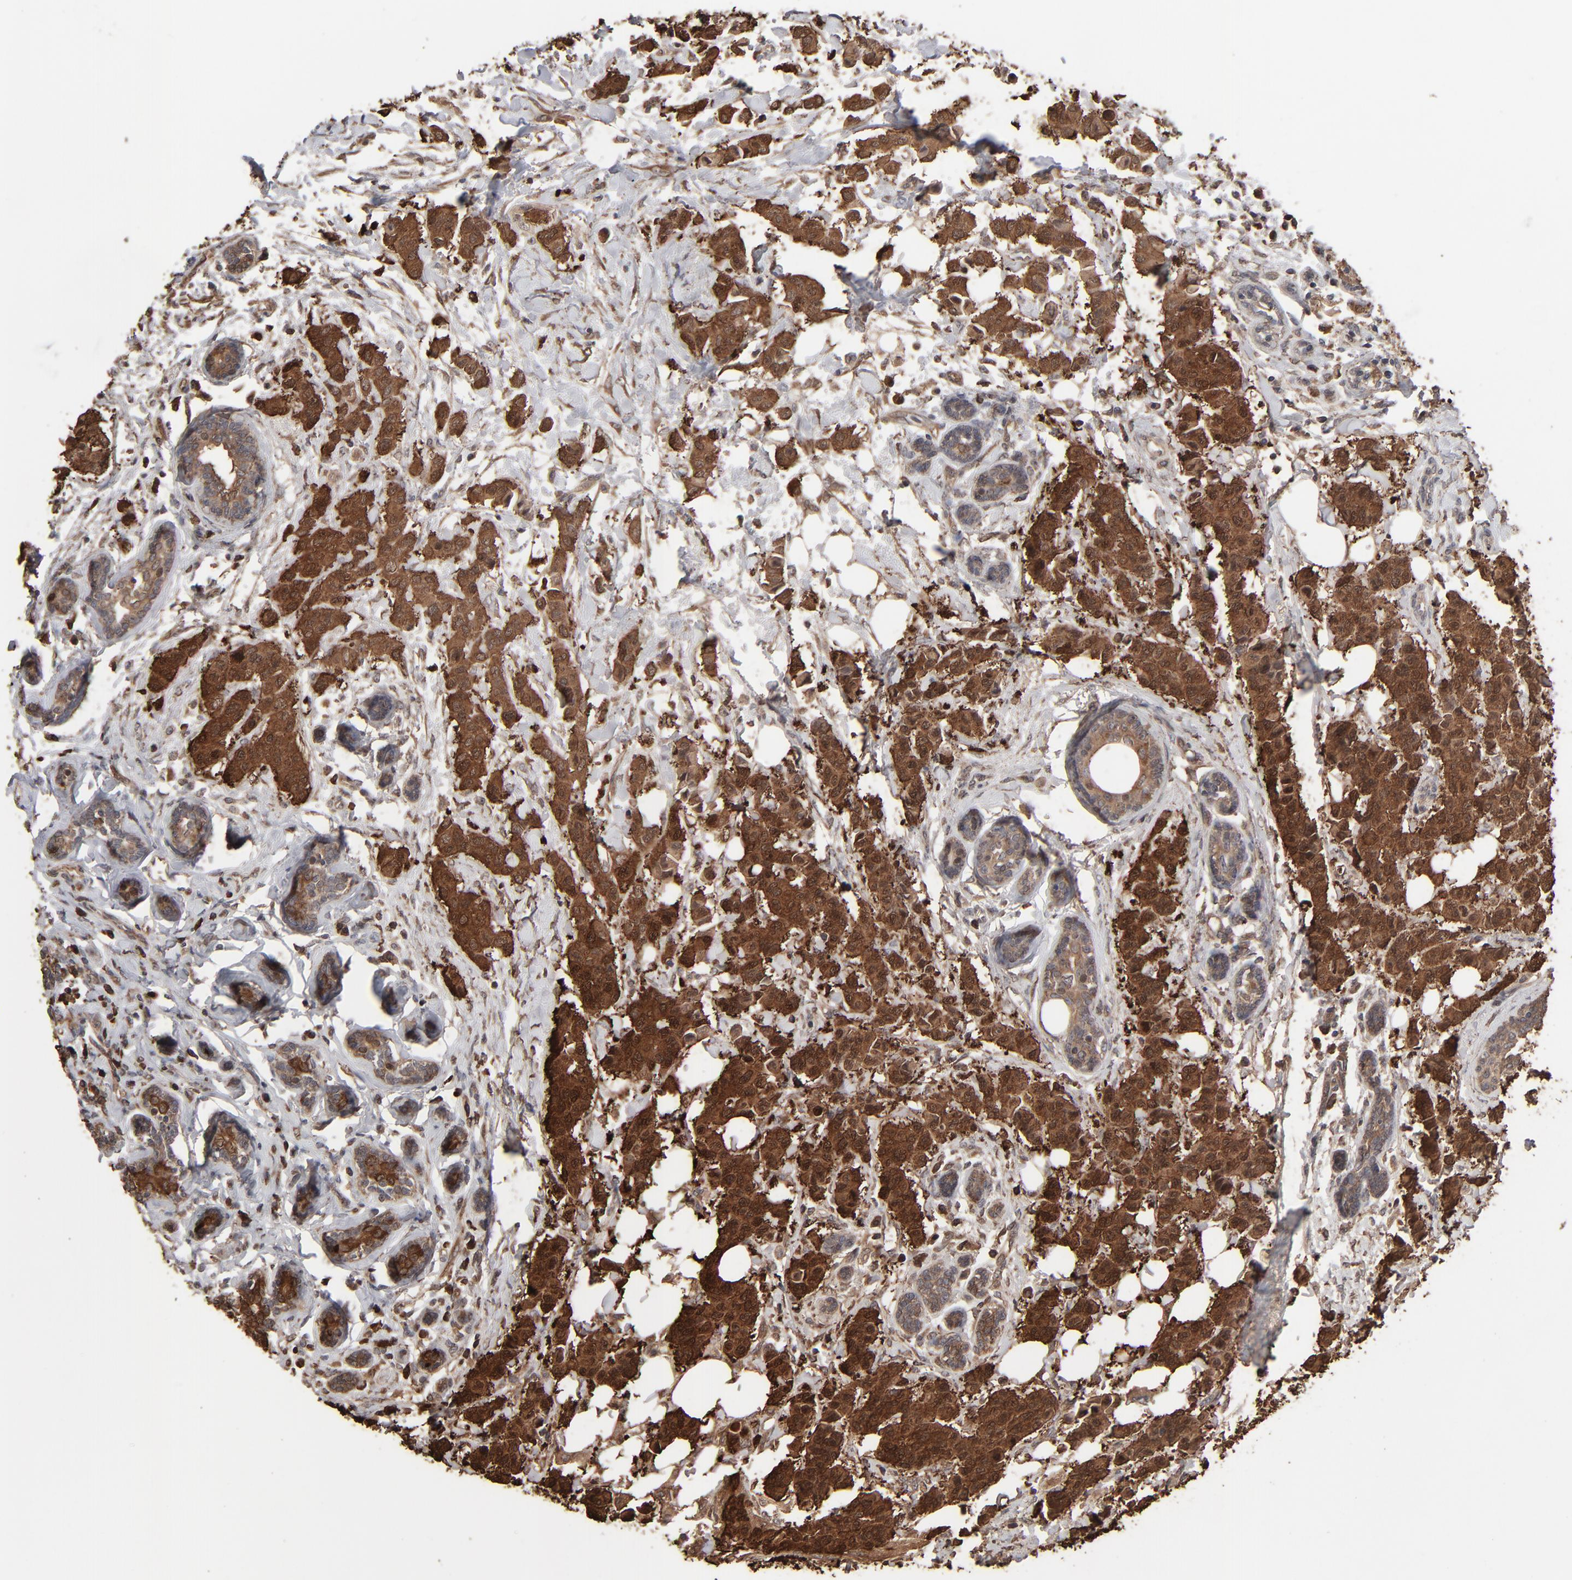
{"staining": {"intensity": "strong", "quantity": ">75%", "location": "cytoplasmic/membranous"}, "tissue": "breast cancer", "cell_type": "Tumor cells", "image_type": "cancer", "snomed": [{"axis": "morphology", "description": "Duct carcinoma"}, {"axis": "topography", "description": "Breast"}], "caption": "Strong cytoplasmic/membranous protein staining is seen in approximately >75% of tumor cells in breast invasive ductal carcinoma.", "gene": "NME1-NME2", "patient": {"sex": "female", "age": 40}}